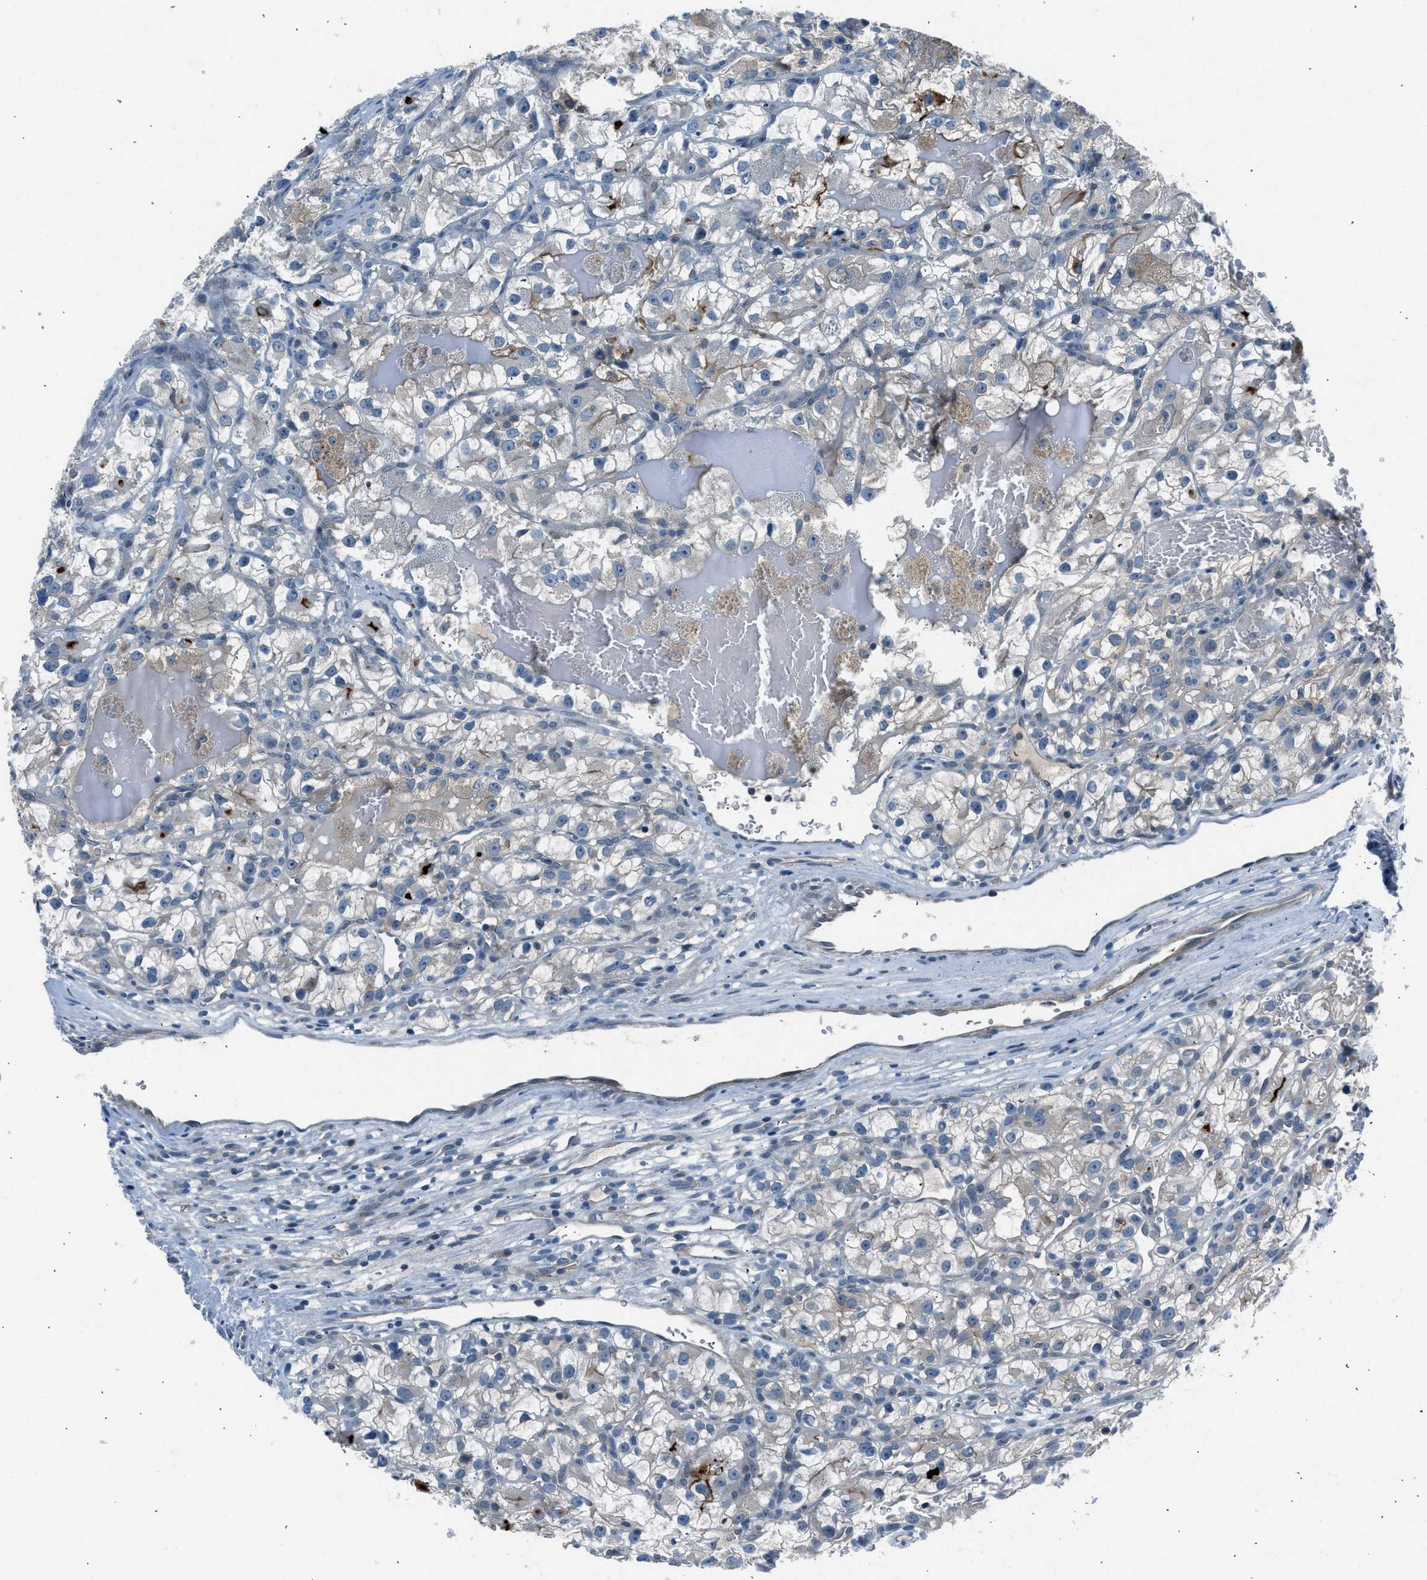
{"staining": {"intensity": "strong", "quantity": "<25%", "location": "cytoplasmic/membranous"}, "tissue": "renal cancer", "cell_type": "Tumor cells", "image_type": "cancer", "snomed": [{"axis": "morphology", "description": "Adenocarcinoma, NOS"}, {"axis": "topography", "description": "Kidney"}], "caption": "Immunohistochemistry staining of renal cancer (adenocarcinoma), which reveals medium levels of strong cytoplasmic/membranous expression in approximately <25% of tumor cells indicating strong cytoplasmic/membranous protein positivity. The staining was performed using DAB (brown) for protein detection and nuclei were counterstained in hematoxylin (blue).", "gene": "LMLN", "patient": {"sex": "female", "age": 57}}